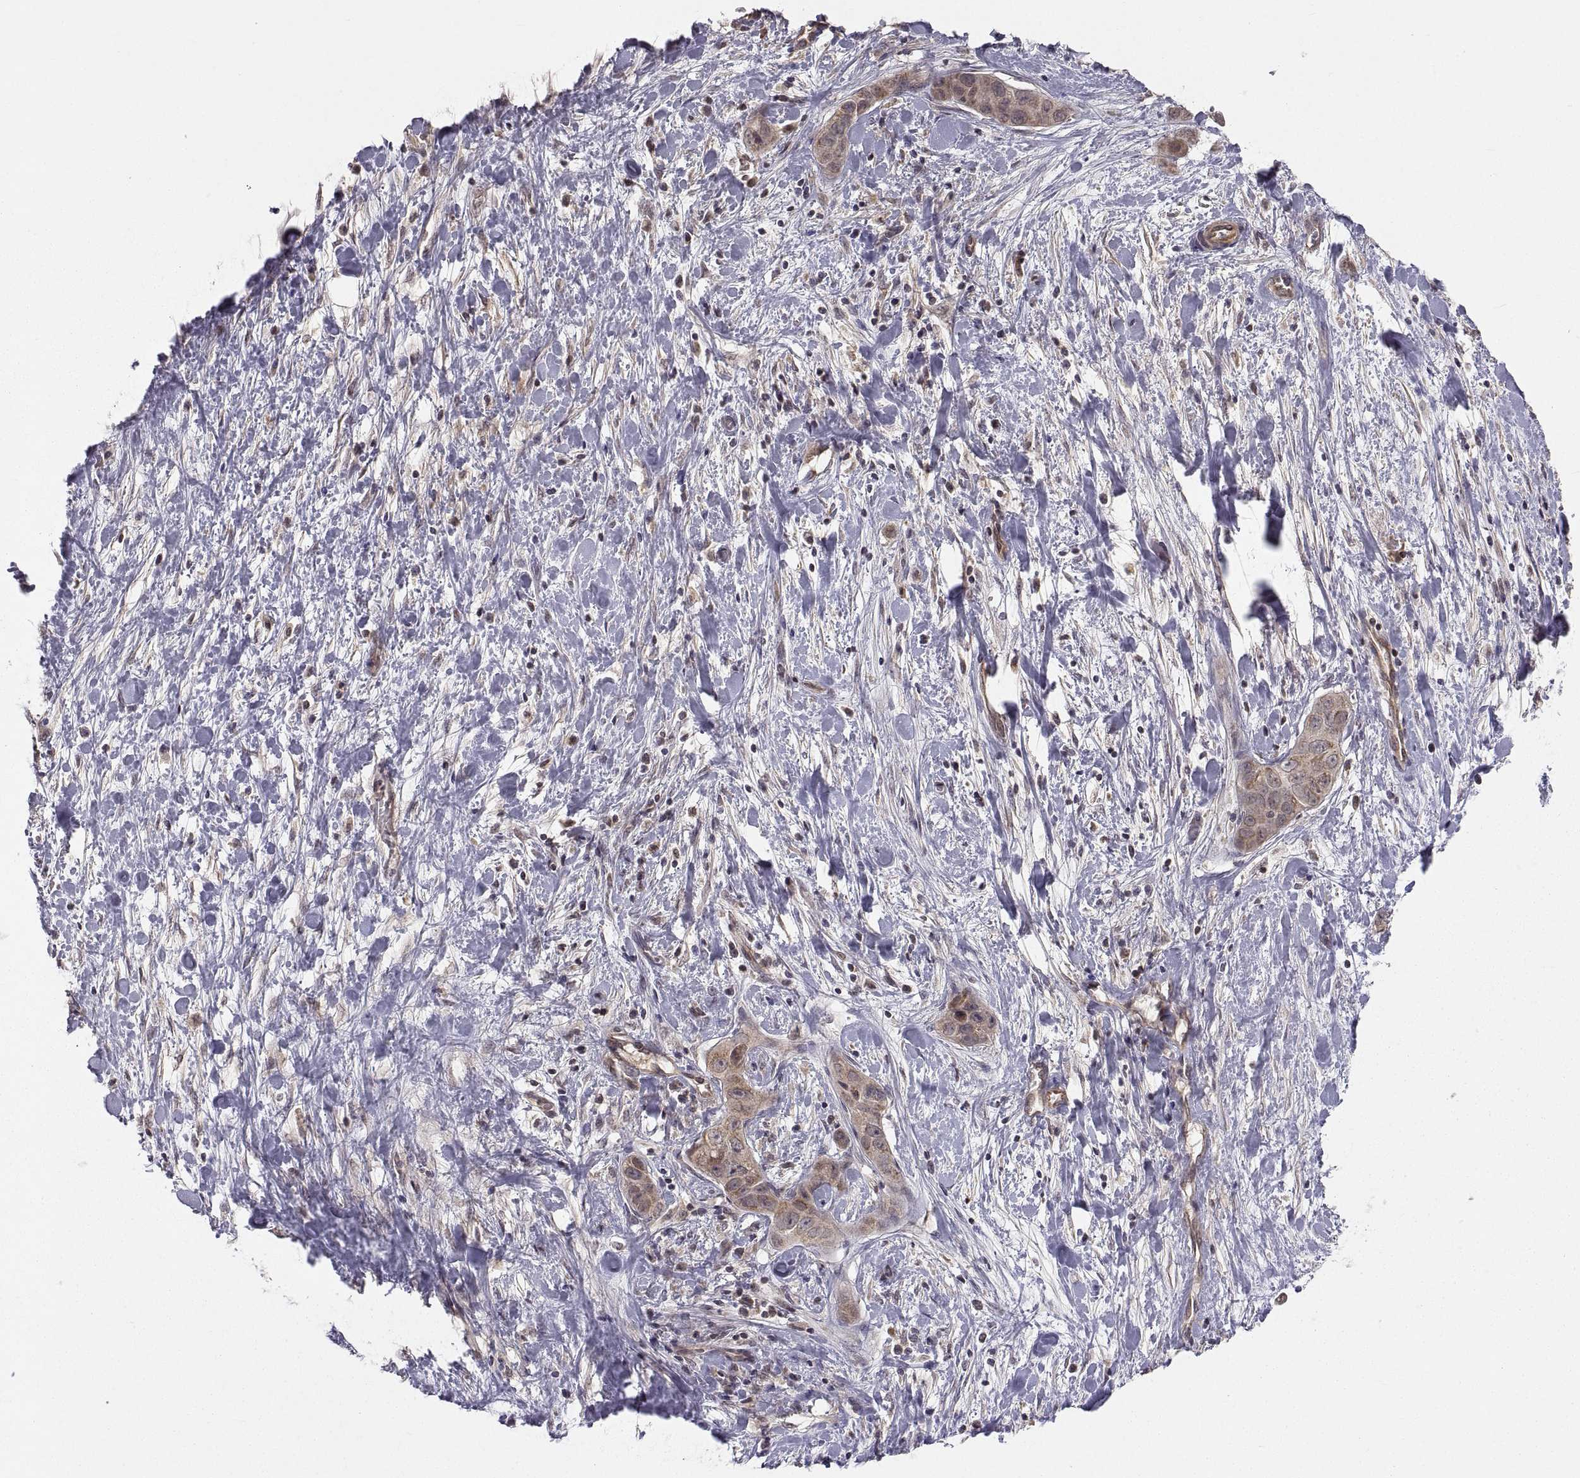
{"staining": {"intensity": "moderate", "quantity": "25%-75%", "location": "cytoplasmic/membranous"}, "tissue": "liver cancer", "cell_type": "Tumor cells", "image_type": "cancer", "snomed": [{"axis": "morphology", "description": "Cholangiocarcinoma"}, {"axis": "topography", "description": "Liver"}], "caption": "Protein expression analysis of liver cancer (cholangiocarcinoma) demonstrates moderate cytoplasmic/membranous expression in about 25%-75% of tumor cells.", "gene": "ABL2", "patient": {"sex": "female", "age": 52}}